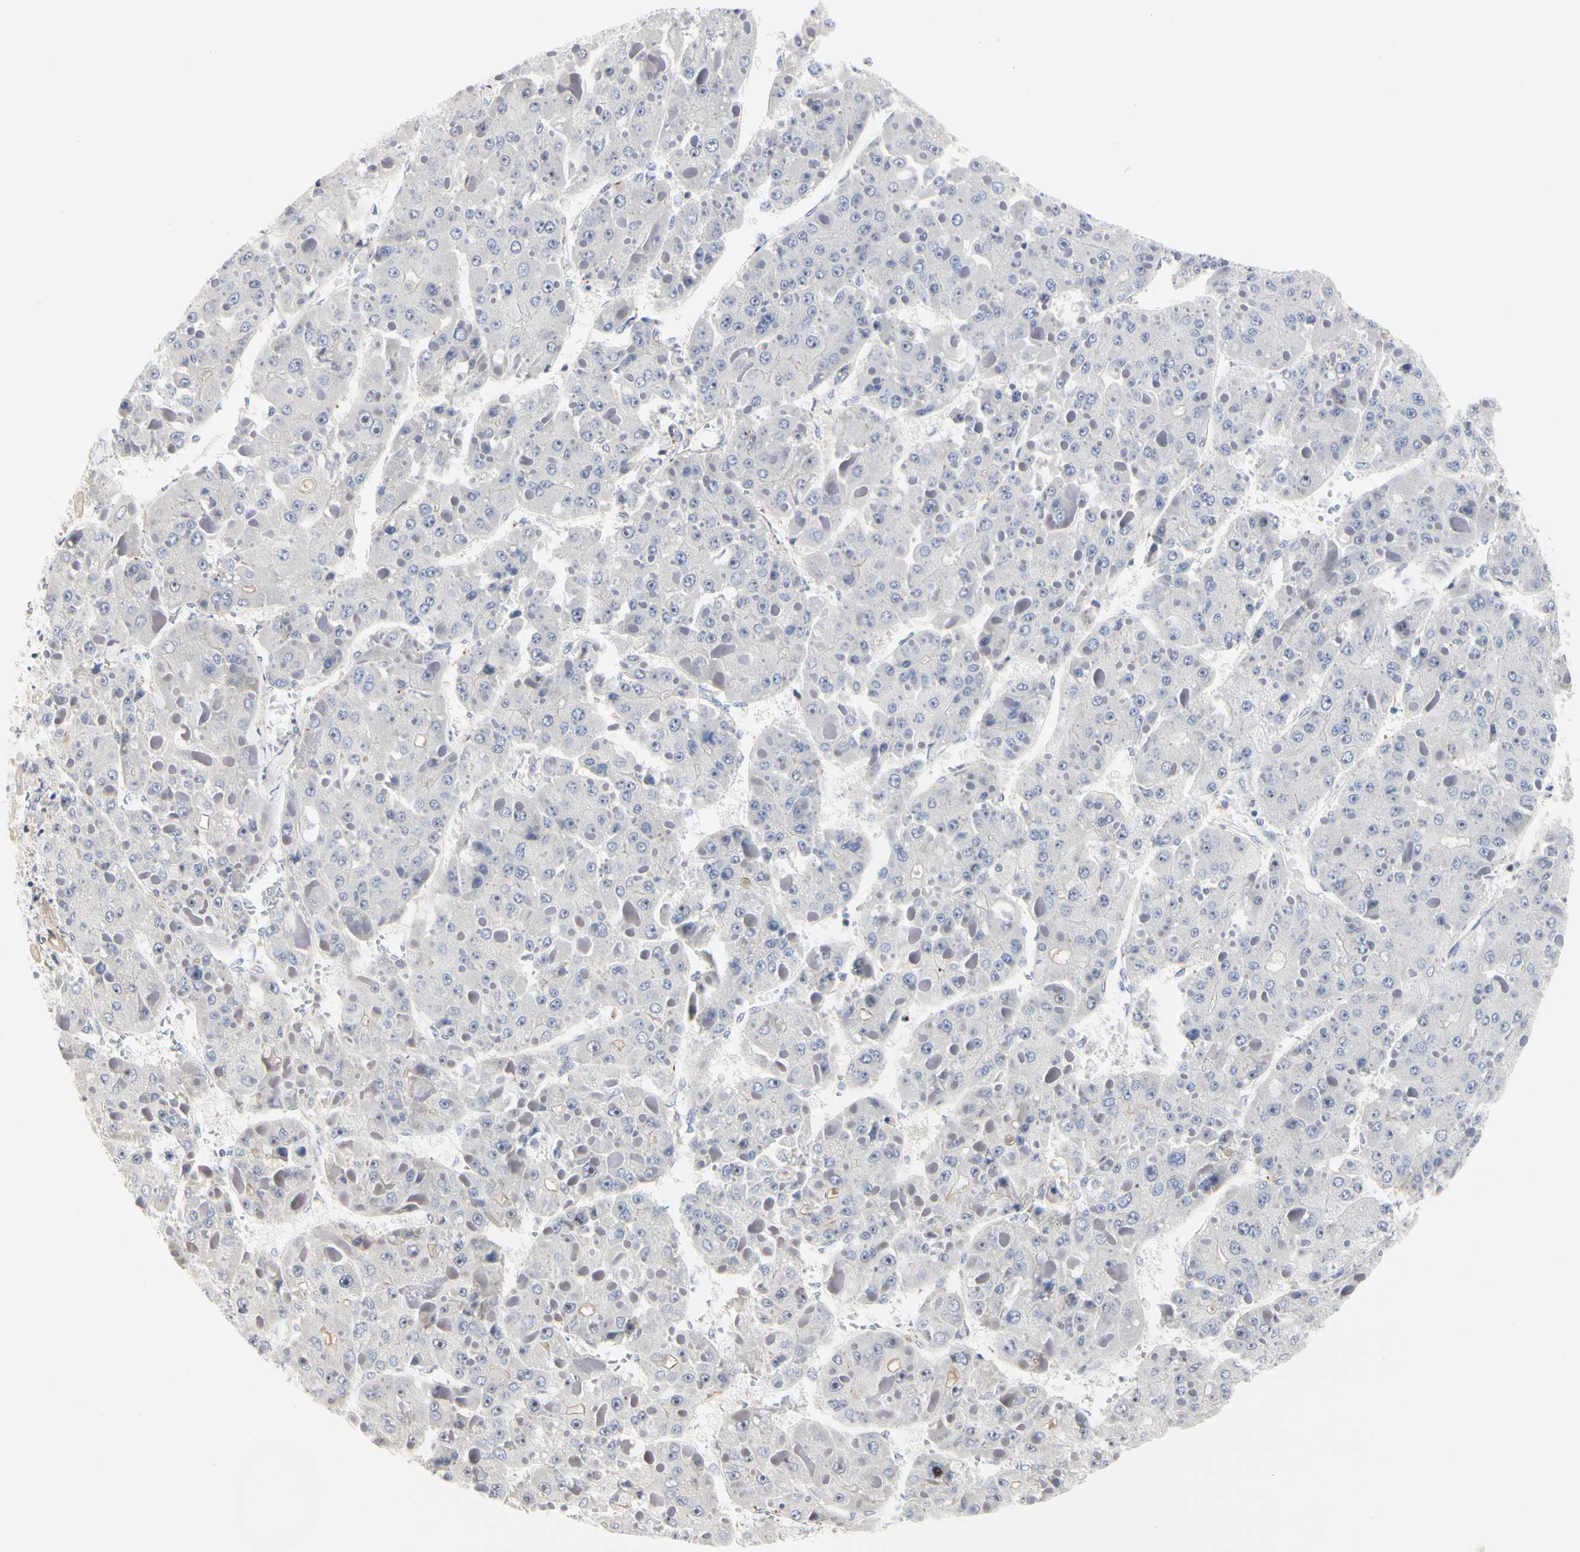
{"staining": {"intensity": "negative", "quantity": "none", "location": "none"}, "tissue": "liver cancer", "cell_type": "Tumor cells", "image_type": "cancer", "snomed": [{"axis": "morphology", "description": "Carcinoma, Hepatocellular, NOS"}, {"axis": "topography", "description": "Liver"}], "caption": "This image is of liver cancer stained with immunohistochemistry to label a protein in brown with the nuclei are counter-stained blue. There is no positivity in tumor cells.", "gene": "SHANK2", "patient": {"sex": "female", "age": 73}}